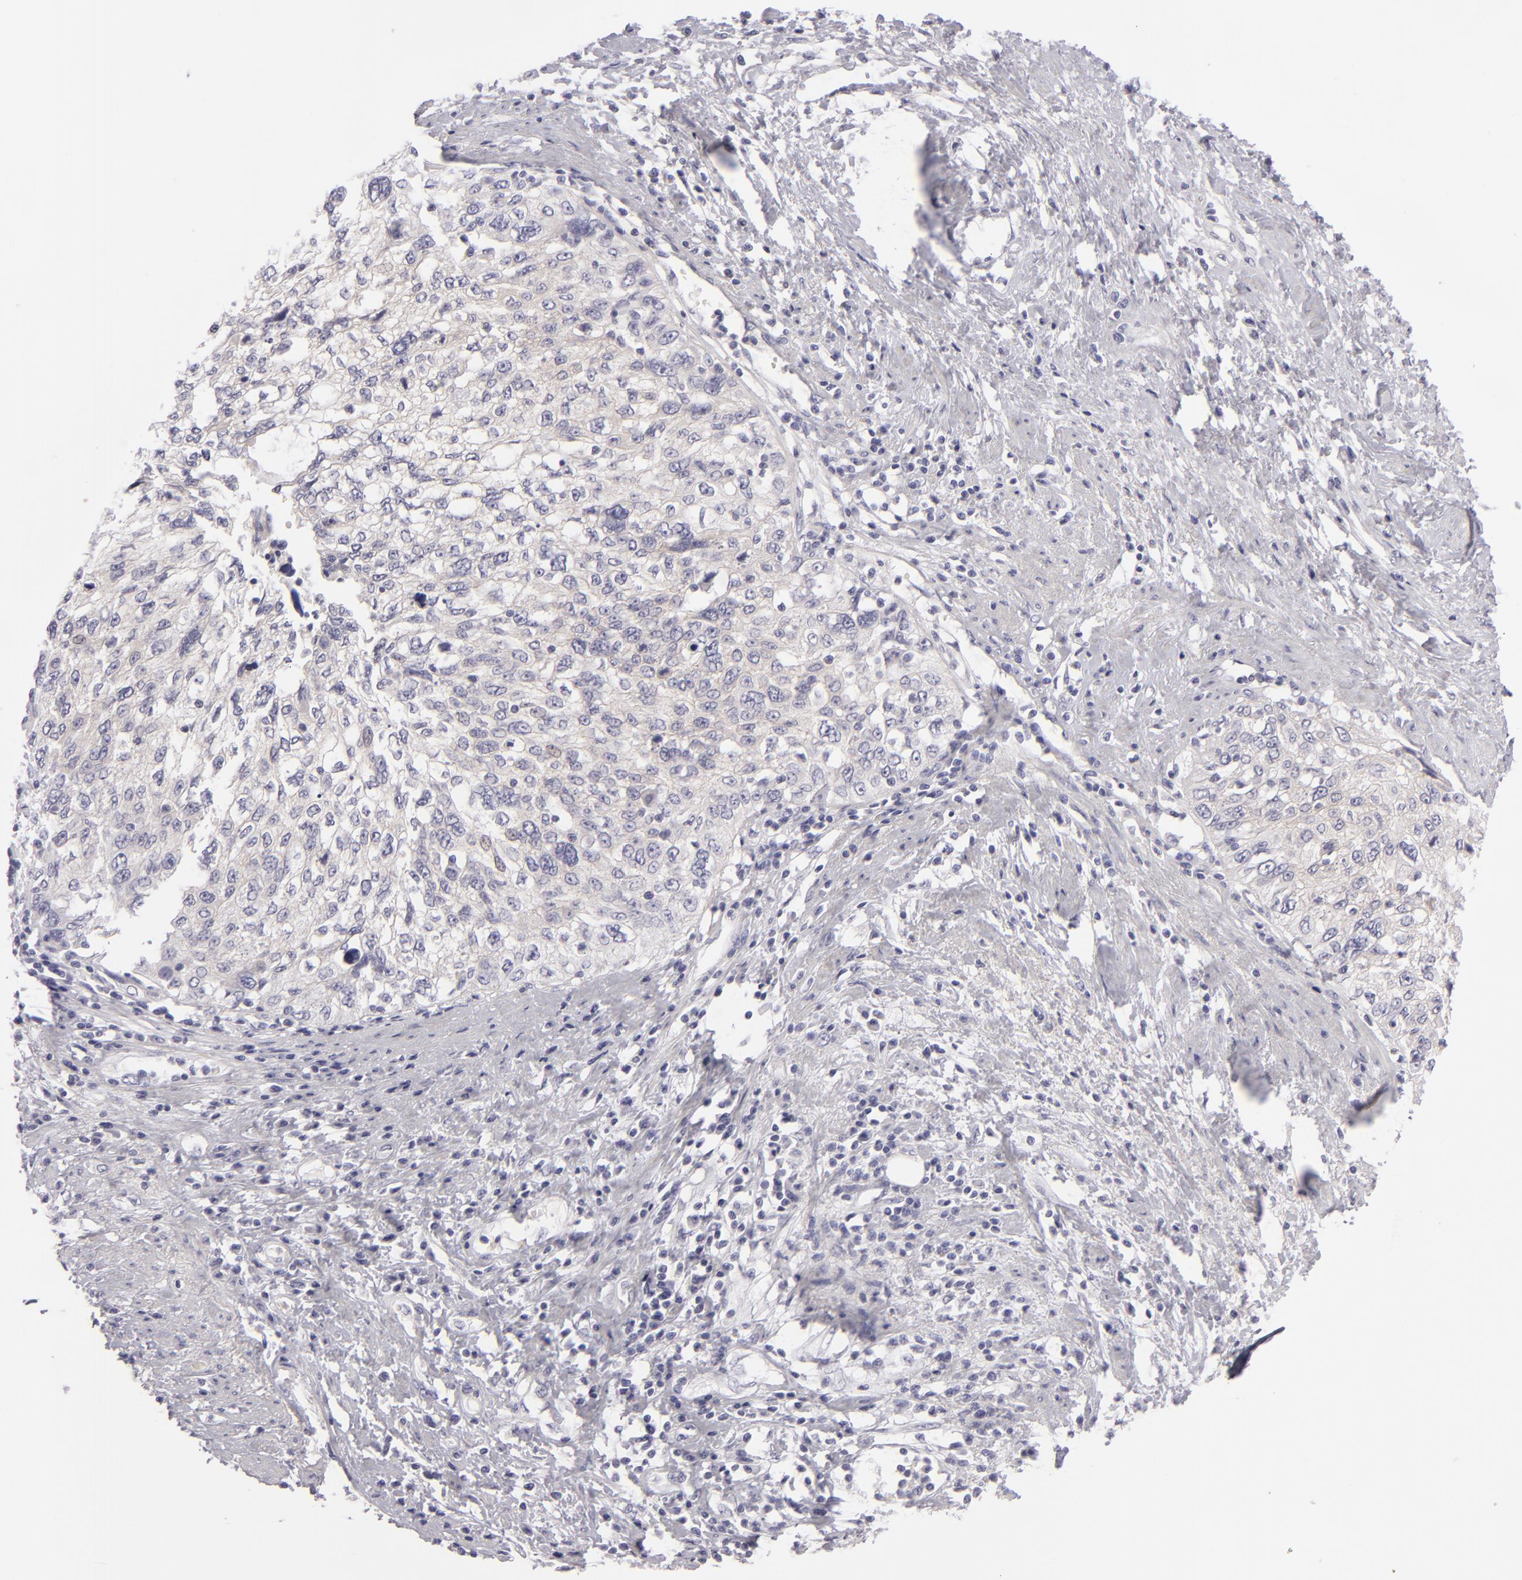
{"staining": {"intensity": "negative", "quantity": "none", "location": "none"}, "tissue": "cervical cancer", "cell_type": "Tumor cells", "image_type": "cancer", "snomed": [{"axis": "morphology", "description": "Squamous cell carcinoma, NOS"}, {"axis": "topography", "description": "Cervix"}], "caption": "A high-resolution image shows immunohistochemistry staining of cervical cancer, which shows no significant staining in tumor cells. (Immunohistochemistry, brightfield microscopy, high magnification).", "gene": "DLG4", "patient": {"sex": "female", "age": 57}}